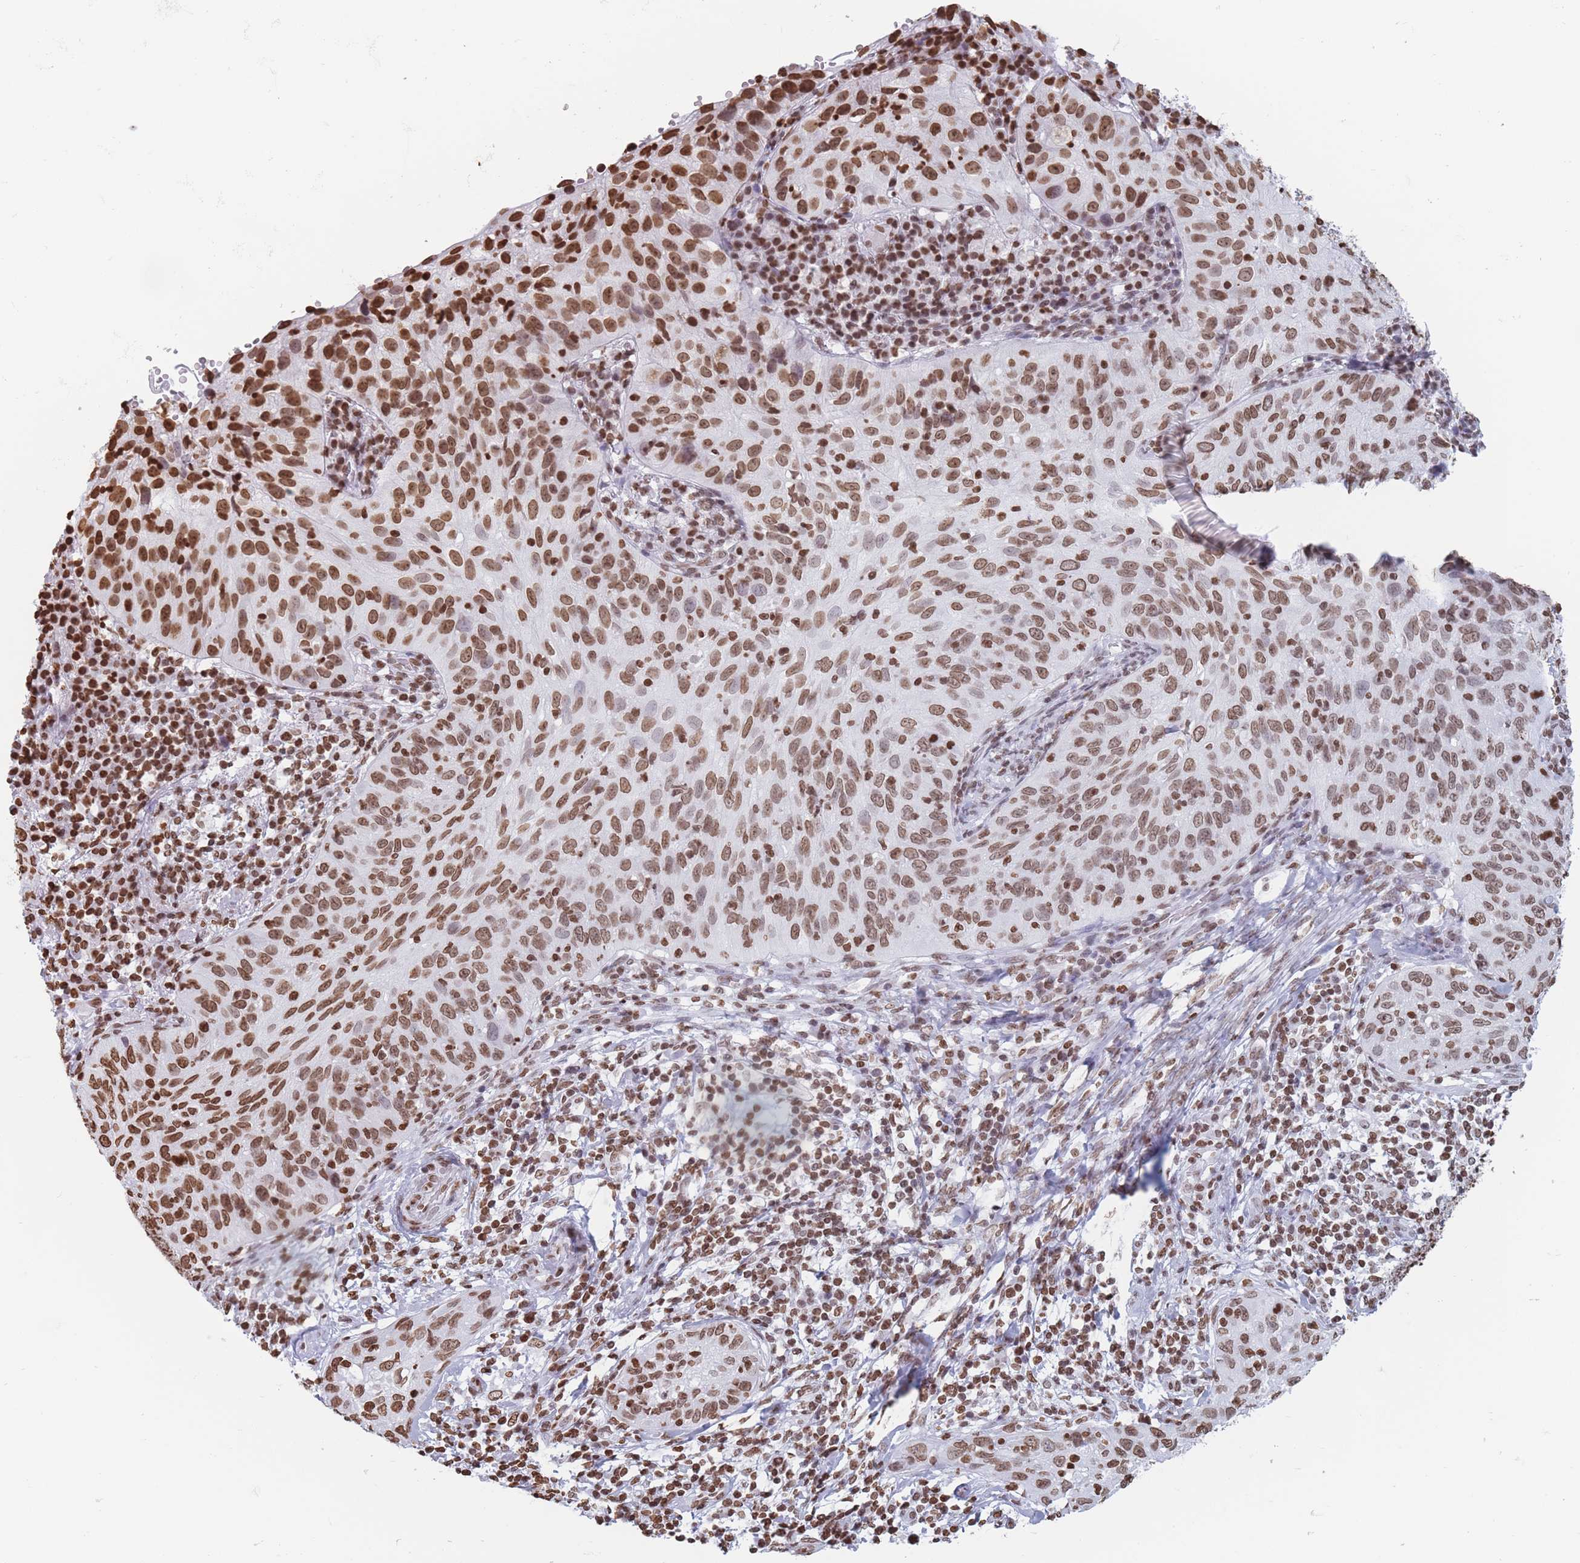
{"staining": {"intensity": "moderate", "quantity": ">75%", "location": "nuclear"}, "tissue": "cervical cancer", "cell_type": "Tumor cells", "image_type": "cancer", "snomed": [{"axis": "morphology", "description": "Squamous cell carcinoma, NOS"}, {"axis": "topography", "description": "Cervix"}], "caption": "Protein expression analysis of cervical cancer (squamous cell carcinoma) demonstrates moderate nuclear staining in about >75% of tumor cells. (Brightfield microscopy of DAB IHC at high magnification).", "gene": "RYK", "patient": {"sex": "female", "age": 30}}